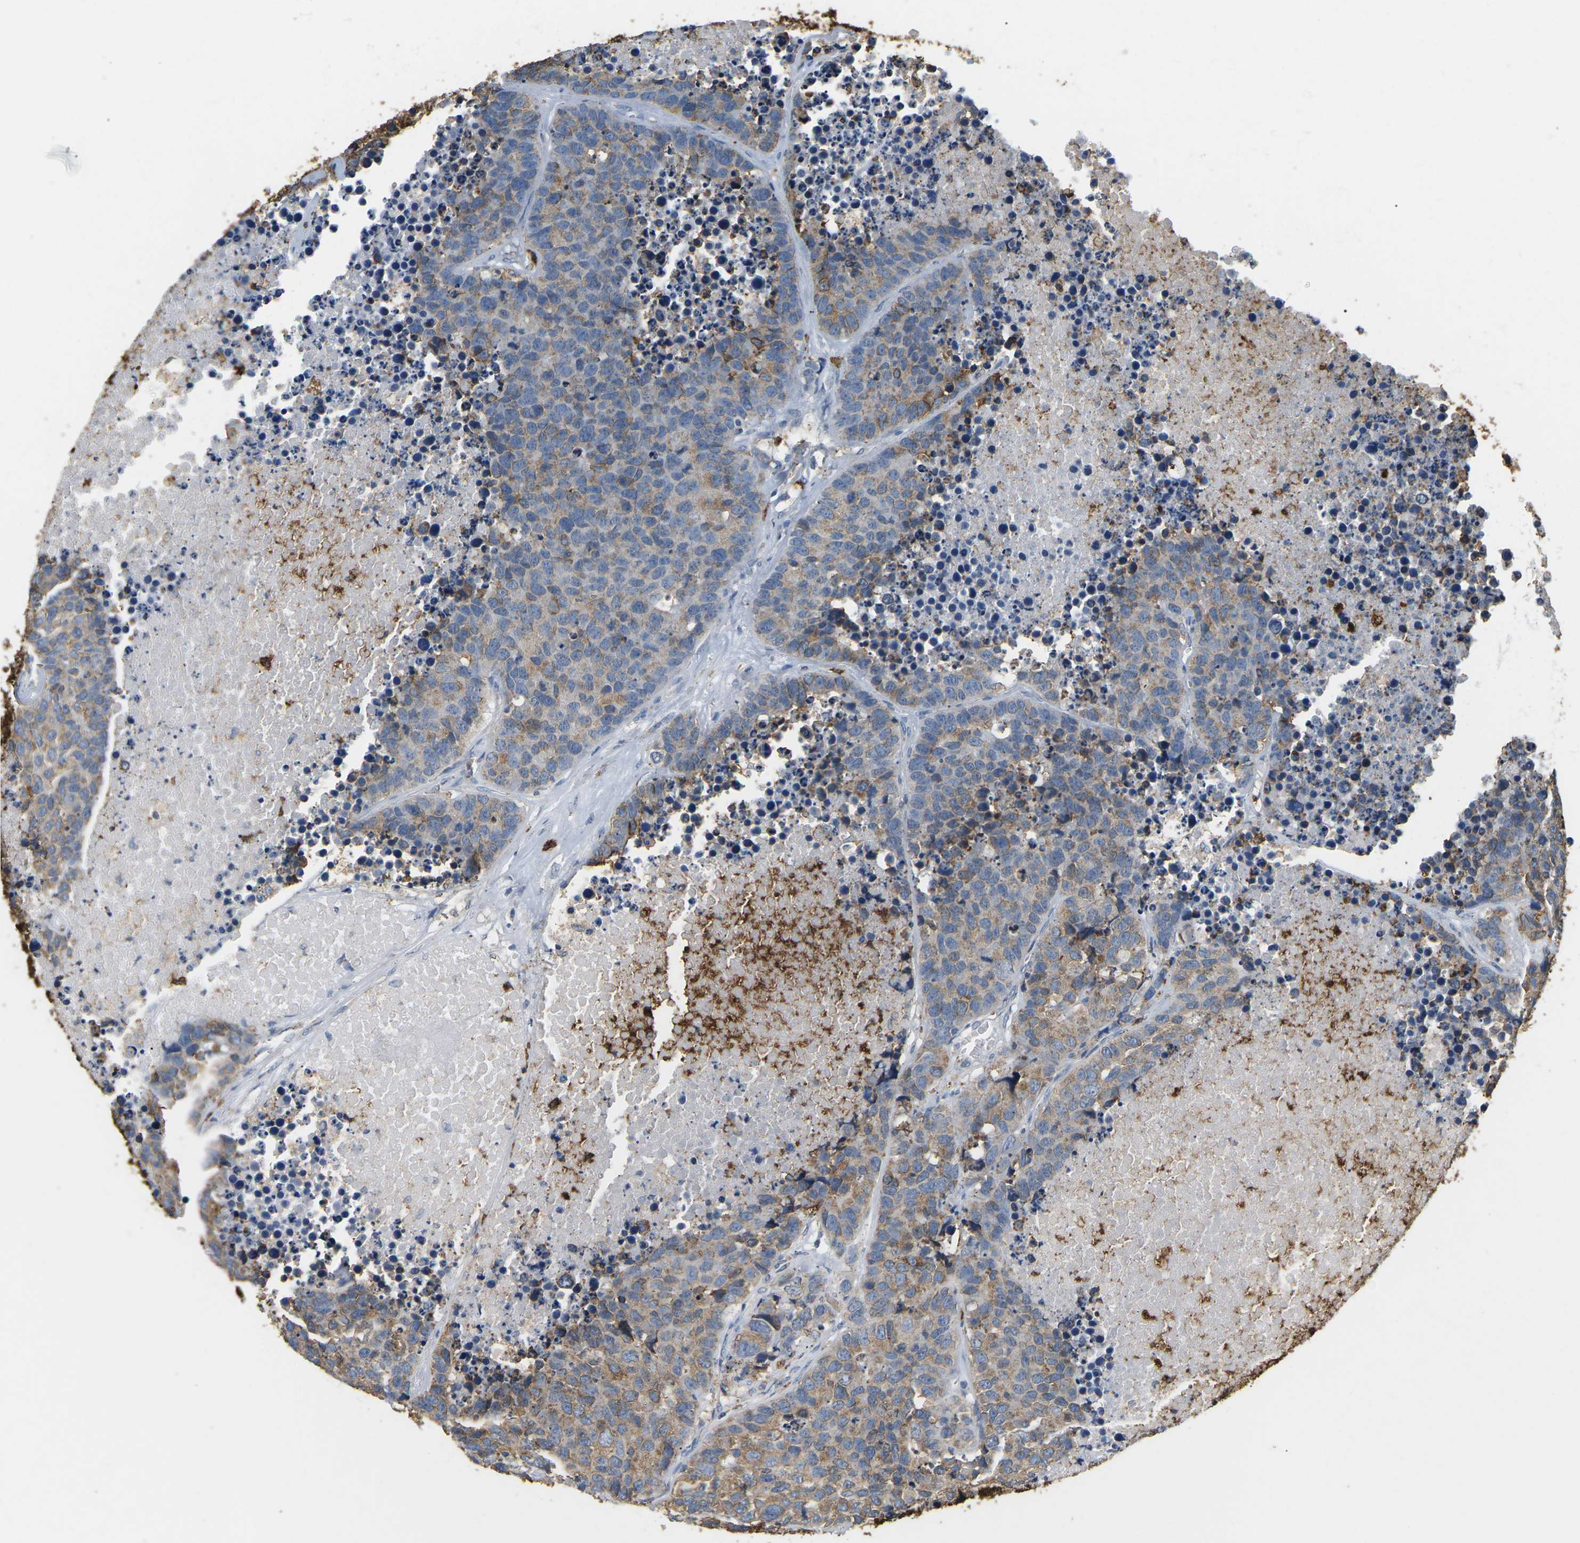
{"staining": {"intensity": "moderate", "quantity": "25%-75%", "location": "cytoplasmic/membranous"}, "tissue": "carcinoid", "cell_type": "Tumor cells", "image_type": "cancer", "snomed": [{"axis": "morphology", "description": "Carcinoid, malignant, NOS"}, {"axis": "topography", "description": "Lung"}], "caption": "A medium amount of moderate cytoplasmic/membranous staining is appreciated in approximately 25%-75% of tumor cells in carcinoid (malignant) tissue.", "gene": "ADM", "patient": {"sex": "male", "age": 60}}